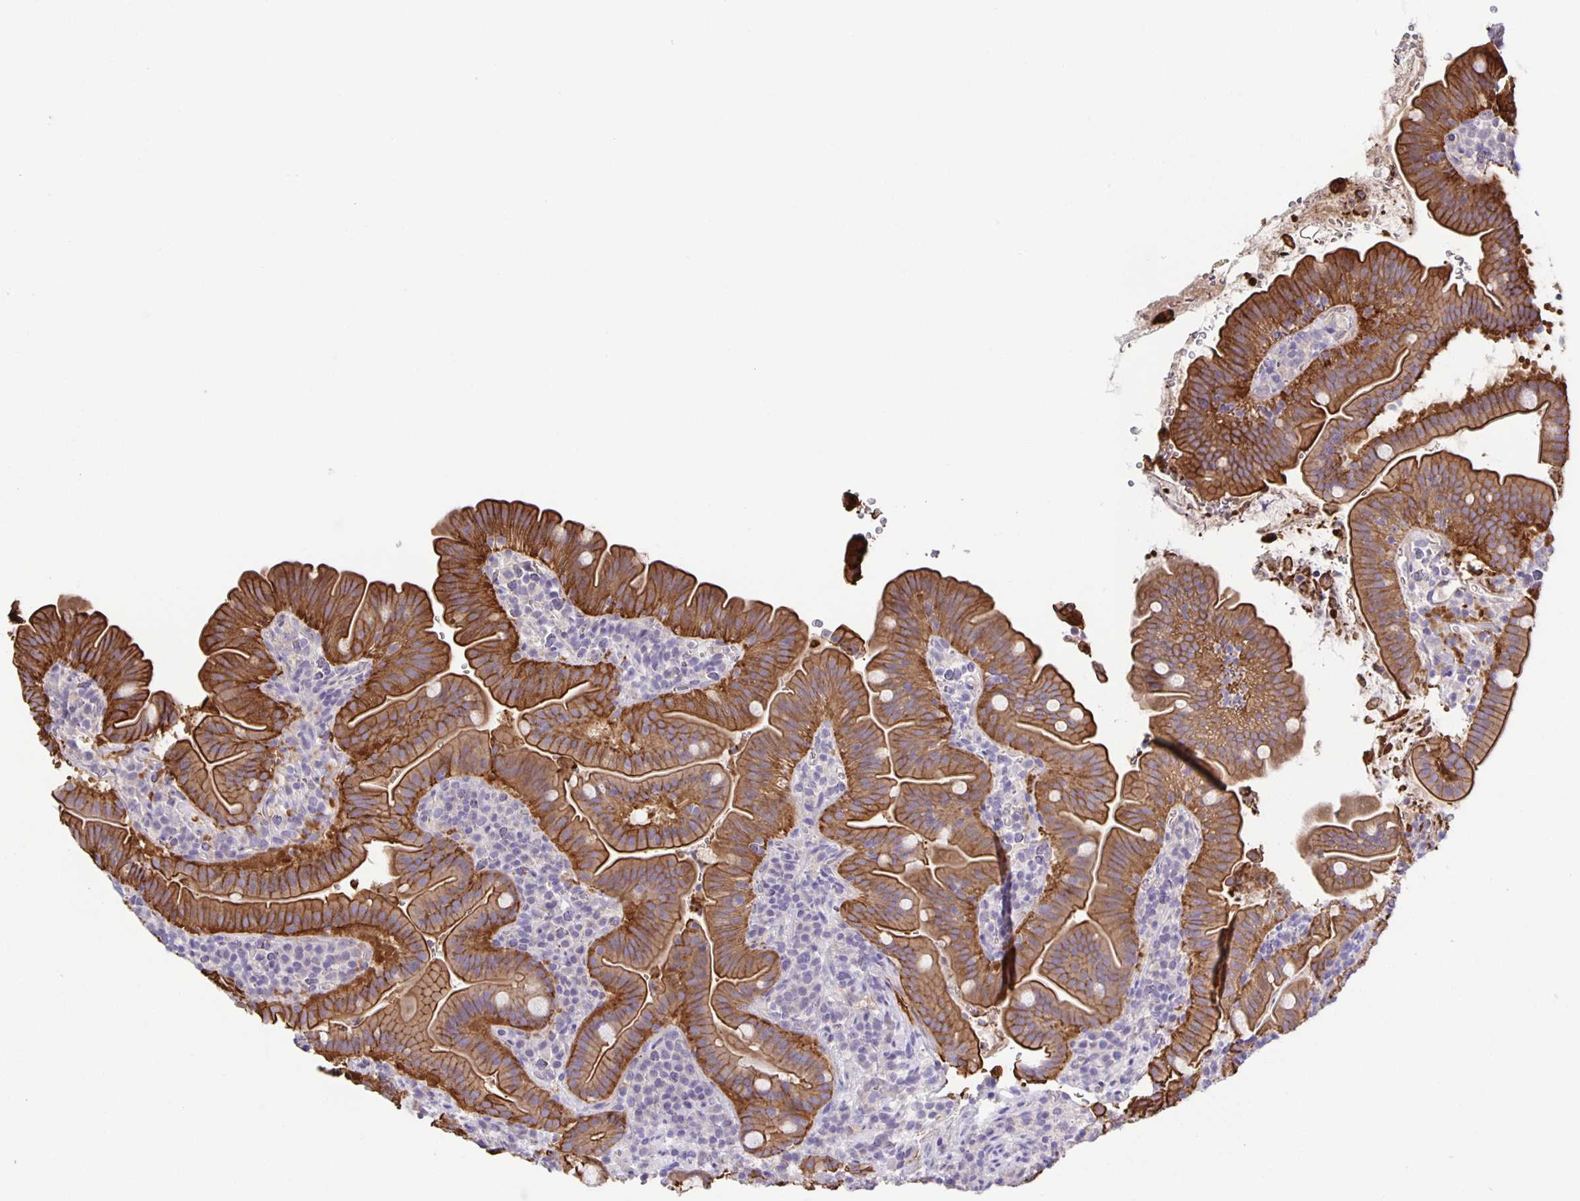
{"staining": {"intensity": "strong", "quantity": ">75%", "location": "cytoplasmic/membranous"}, "tissue": "small intestine", "cell_type": "Glandular cells", "image_type": "normal", "snomed": [{"axis": "morphology", "description": "Normal tissue, NOS"}, {"axis": "topography", "description": "Small intestine"}], "caption": "The micrograph shows a brown stain indicating the presence of a protein in the cytoplasmic/membranous of glandular cells in small intestine. The protein of interest is stained brown, and the nuclei are stained in blue (DAB (3,3'-diaminobenzidine) IHC with brightfield microscopy, high magnification).", "gene": "PTPN3", "patient": {"sex": "male", "age": 26}}